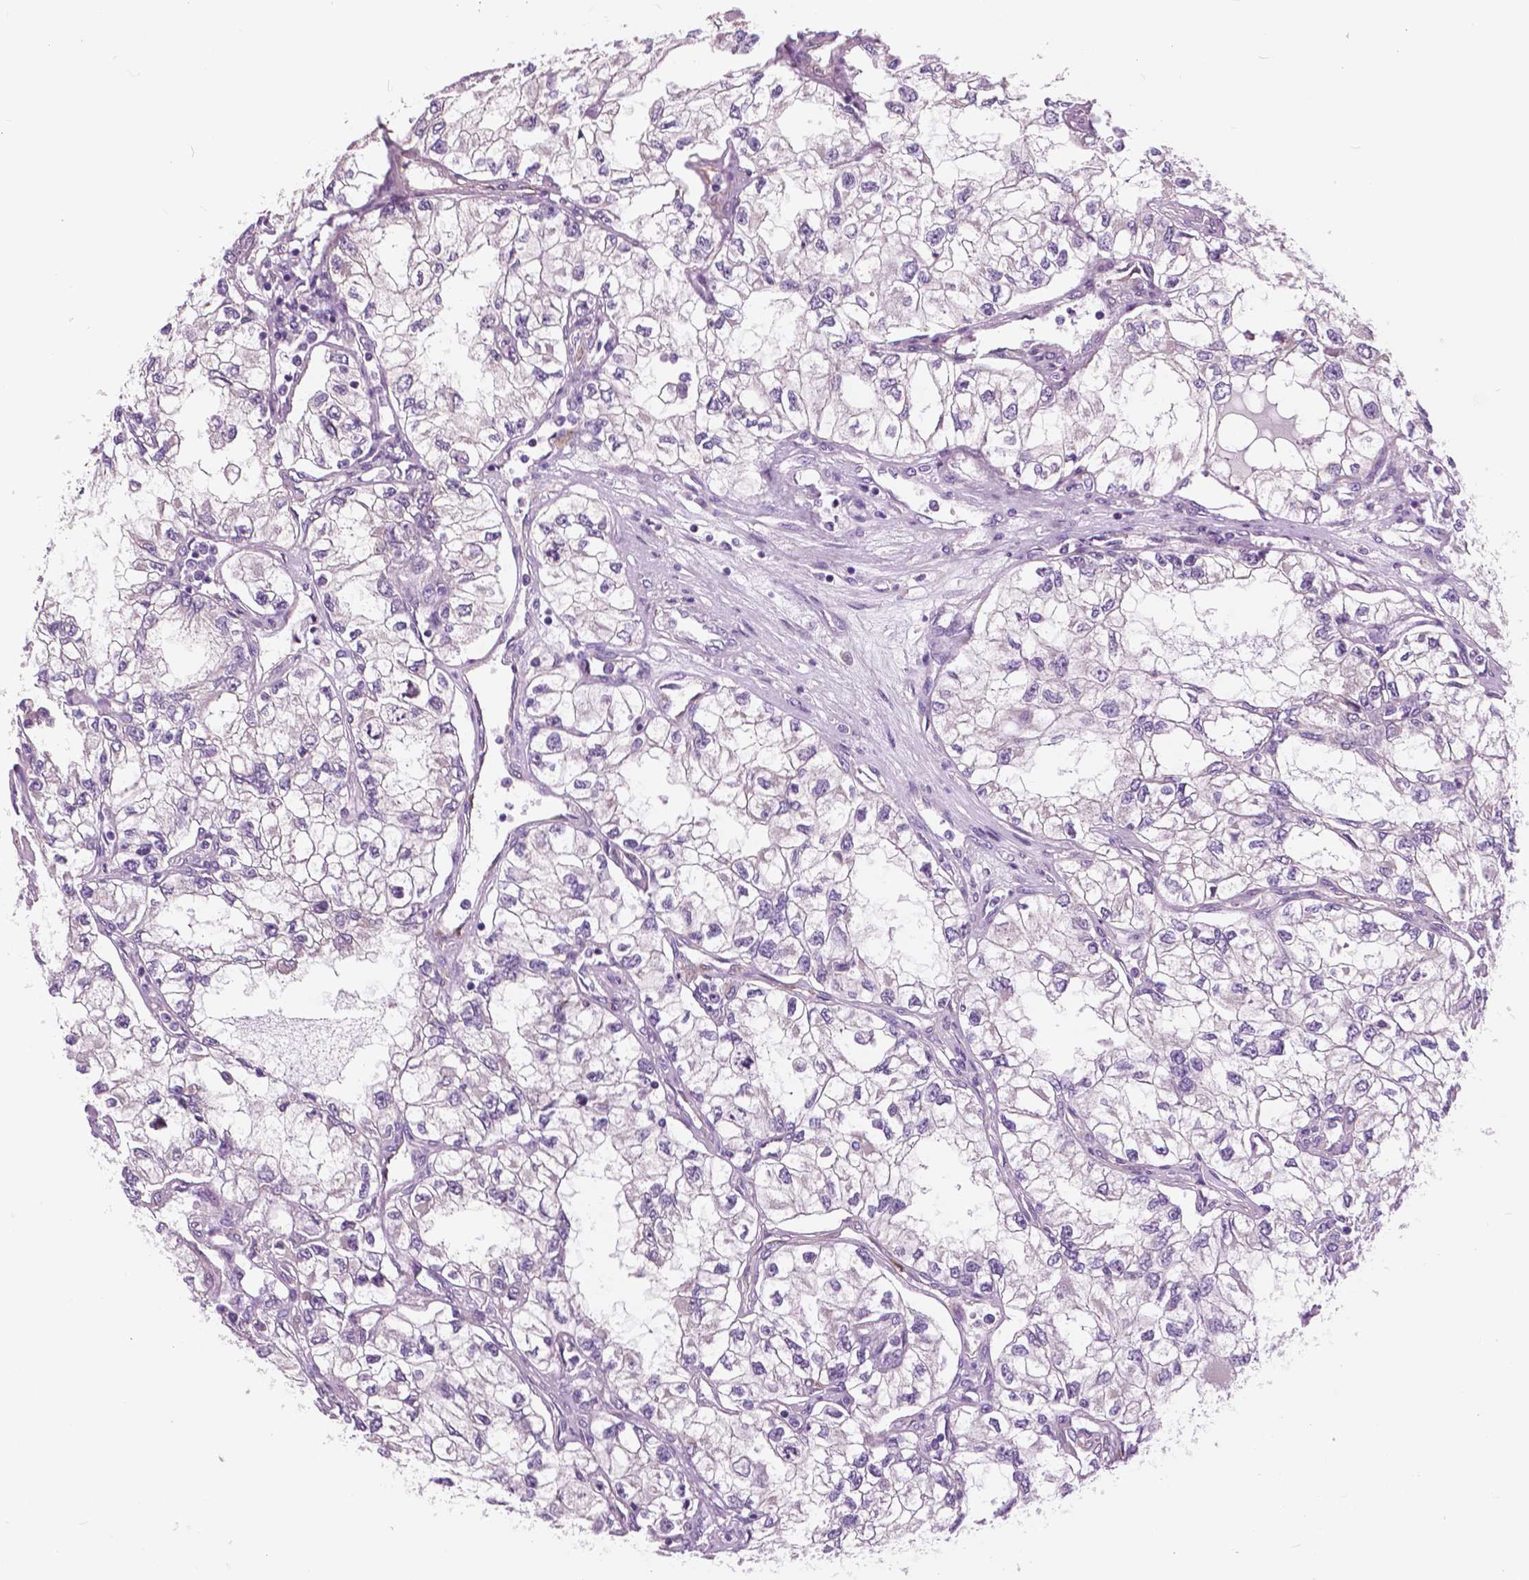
{"staining": {"intensity": "negative", "quantity": "none", "location": "none"}, "tissue": "renal cancer", "cell_type": "Tumor cells", "image_type": "cancer", "snomed": [{"axis": "morphology", "description": "Adenocarcinoma, NOS"}, {"axis": "topography", "description": "Kidney"}], "caption": "High power microscopy histopathology image of an immunohistochemistry photomicrograph of renal adenocarcinoma, revealing no significant positivity in tumor cells.", "gene": "SERPINI1", "patient": {"sex": "female", "age": 59}}